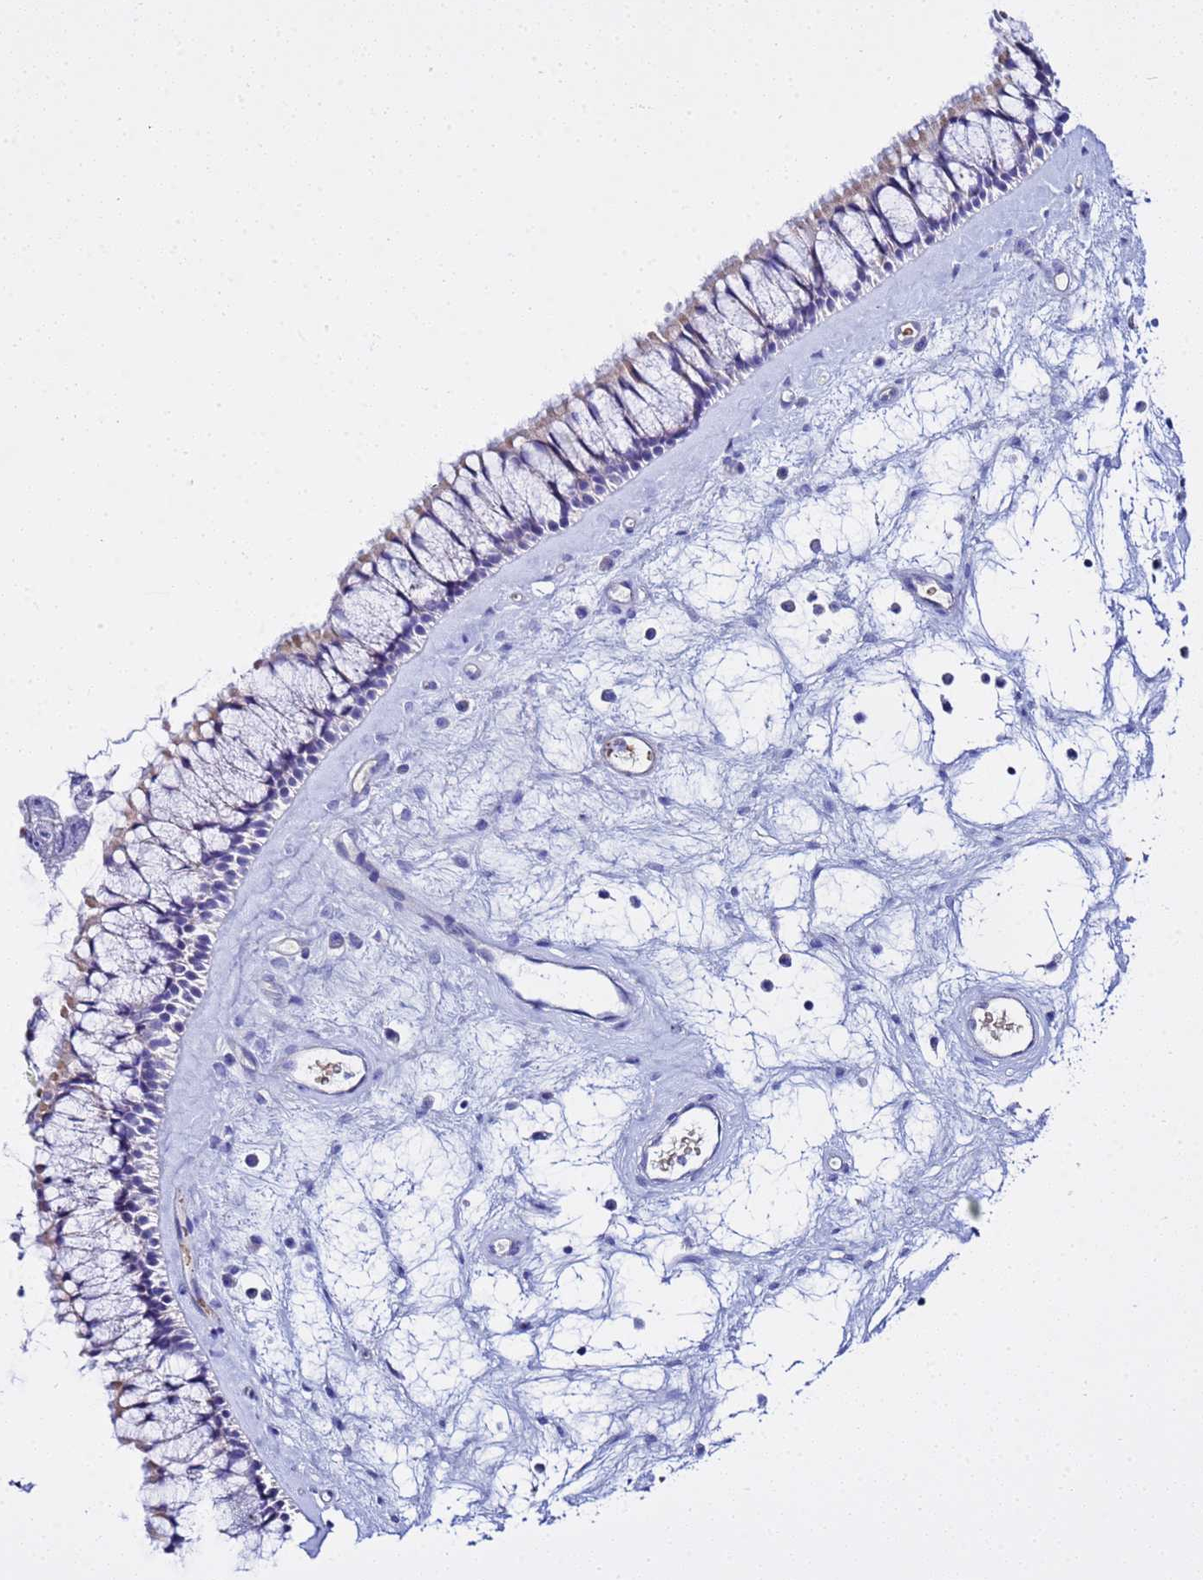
{"staining": {"intensity": "negative", "quantity": "none", "location": "none"}, "tissue": "nasopharynx", "cell_type": "Respiratory epithelial cells", "image_type": "normal", "snomed": [{"axis": "morphology", "description": "Normal tissue, NOS"}, {"axis": "topography", "description": "Nasopharynx"}], "caption": "Immunohistochemistry (IHC) of benign nasopharynx displays no staining in respiratory epithelial cells.", "gene": "USP18", "patient": {"sex": "male", "age": 64}}